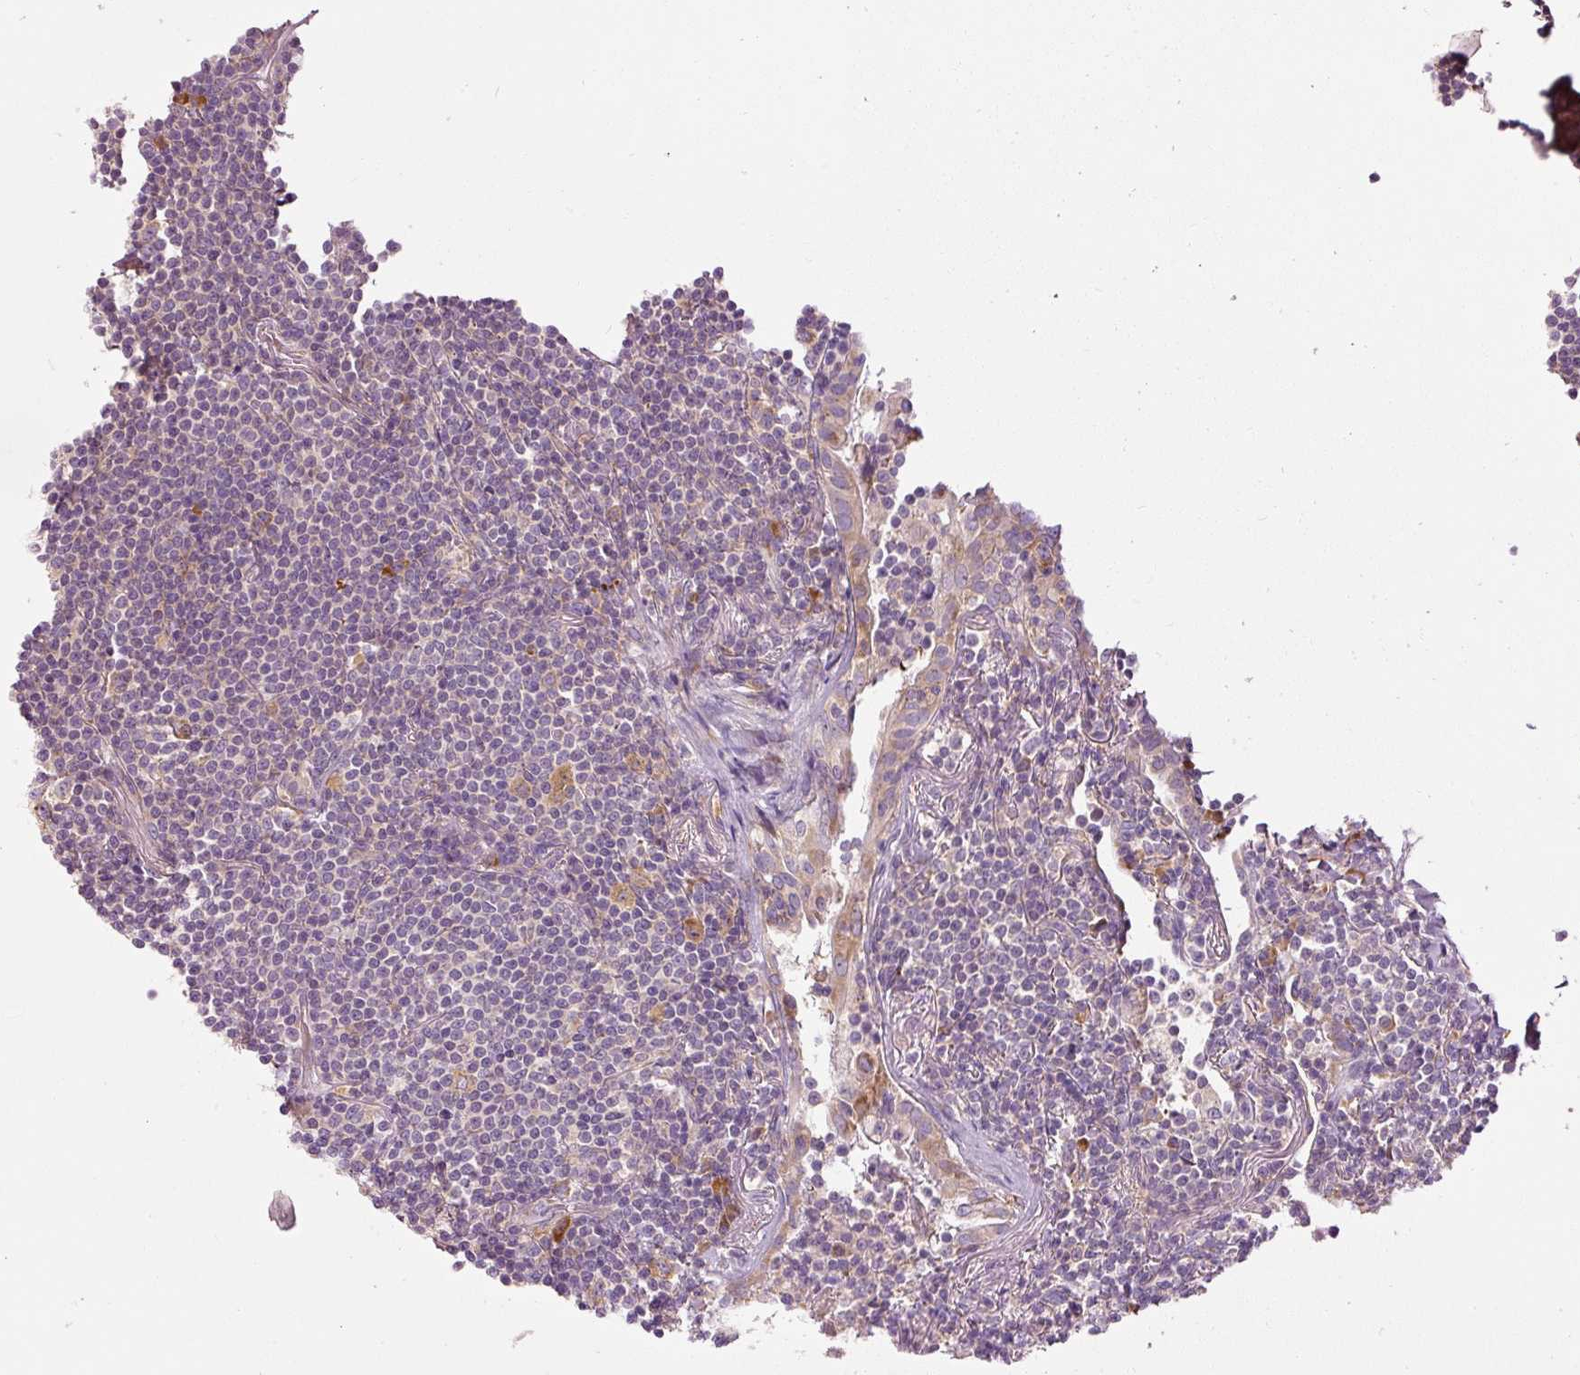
{"staining": {"intensity": "negative", "quantity": "none", "location": "none"}, "tissue": "lymphoma", "cell_type": "Tumor cells", "image_type": "cancer", "snomed": [{"axis": "morphology", "description": "Malignant lymphoma, non-Hodgkin's type, Low grade"}, {"axis": "topography", "description": "Lung"}], "caption": "This is an IHC histopathology image of human malignant lymphoma, non-Hodgkin's type (low-grade). There is no positivity in tumor cells.", "gene": "RPL10A", "patient": {"sex": "female", "age": 71}}